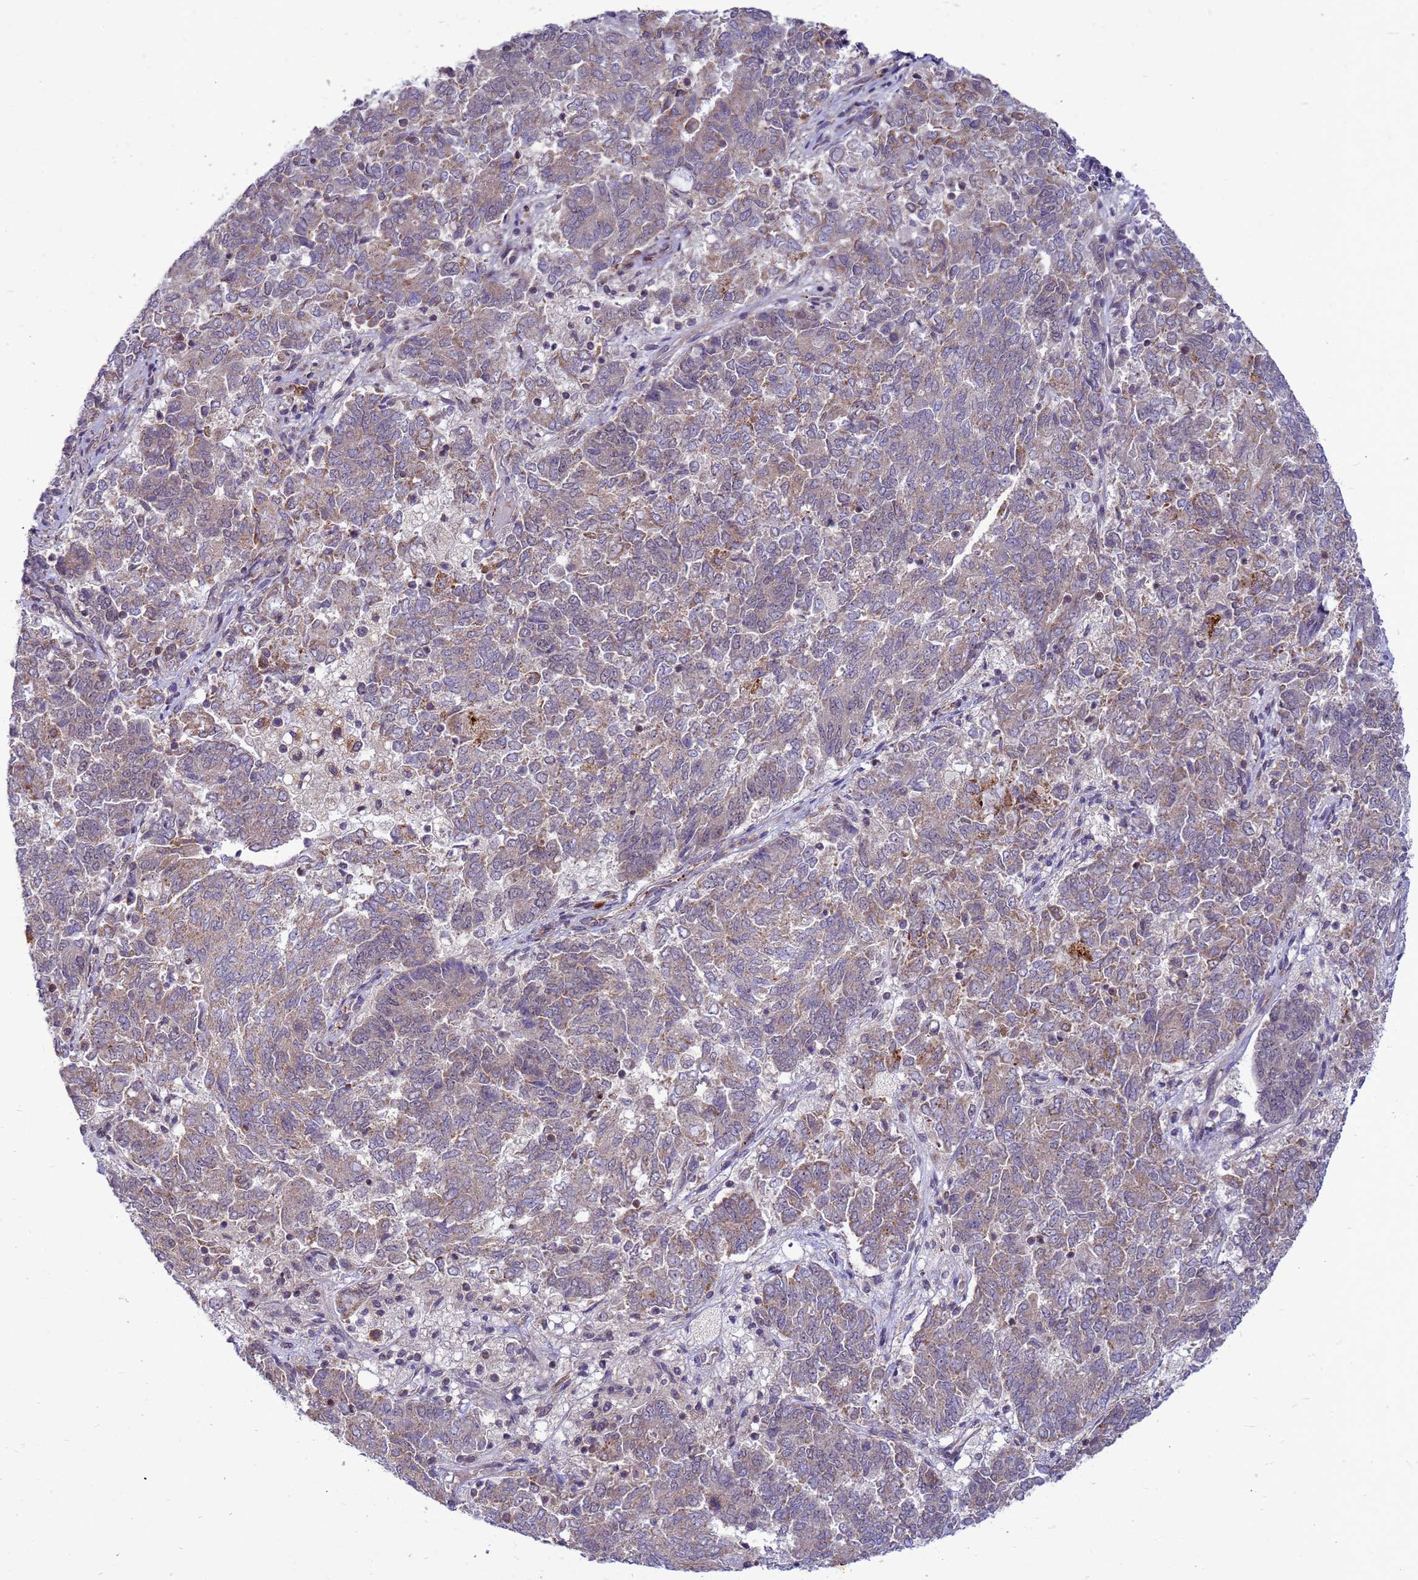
{"staining": {"intensity": "moderate", "quantity": "25%-75%", "location": "cytoplasmic/membranous"}, "tissue": "endometrial cancer", "cell_type": "Tumor cells", "image_type": "cancer", "snomed": [{"axis": "morphology", "description": "Adenocarcinoma, NOS"}, {"axis": "topography", "description": "Endometrium"}], "caption": "Endometrial cancer stained with immunohistochemistry (IHC) displays moderate cytoplasmic/membranous expression in approximately 25%-75% of tumor cells.", "gene": "C12orf43", "patient": {"sex": "female", "age": 80}}